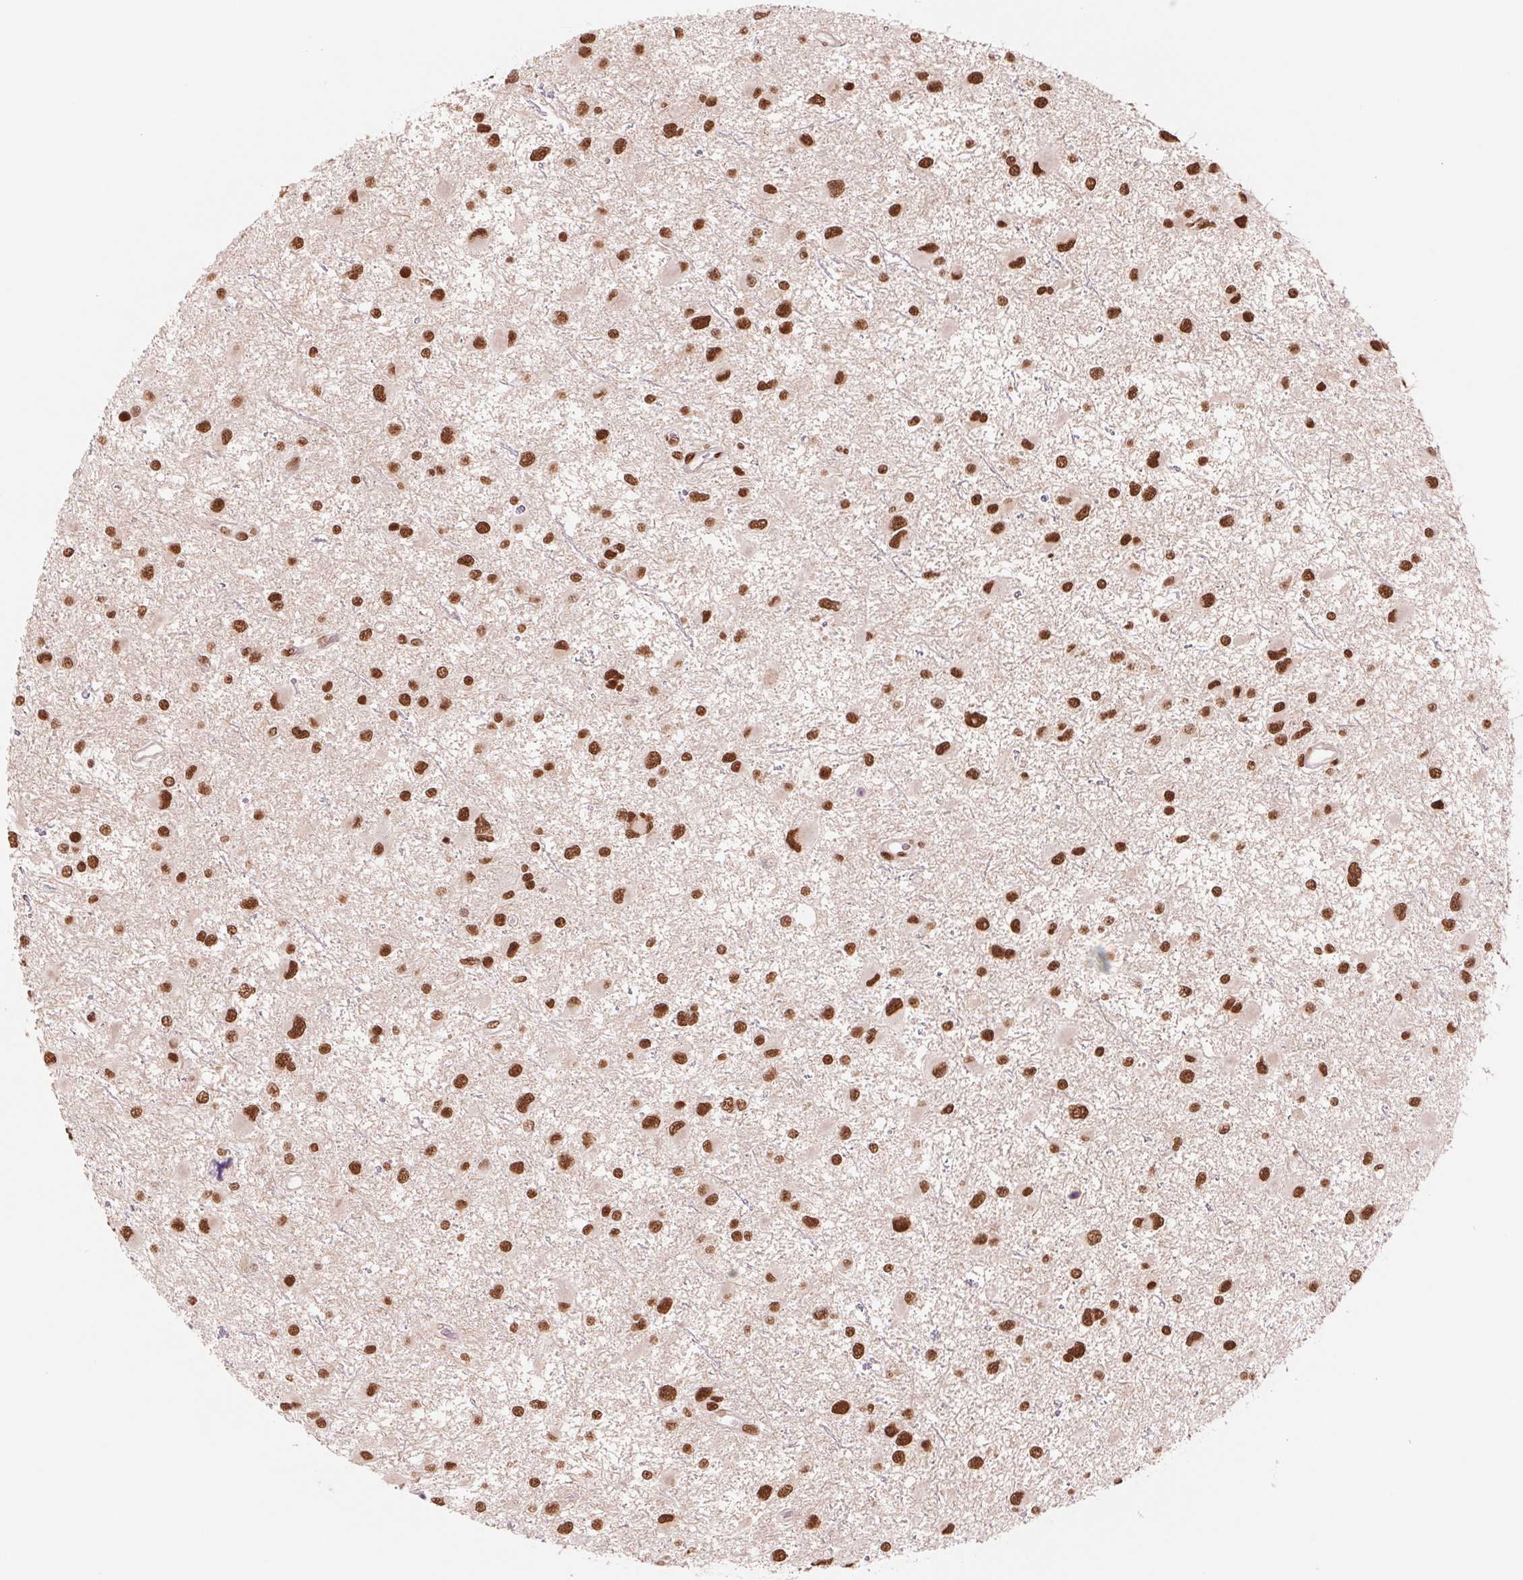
{"staining": {"intensity": "strong", "quantity": ">75%", "location": "nuclear"}, "tissue": "glioma", "cell_type": "Tumor cells", "image_type": "cancer", "snomed": [{"axis": "morphology", "description": "Glioma, malignant, Low grade"}, {"axis": "topography", "description": "Brain"}], "caption": "About >75% of tumor cells in human malignant low-grade glioma exhibit strong nuclear protein expression as visualized by brown immunohistochemical staining.", "gene": "TTLL9", "patient": {"sex": "female", "age": 32}}